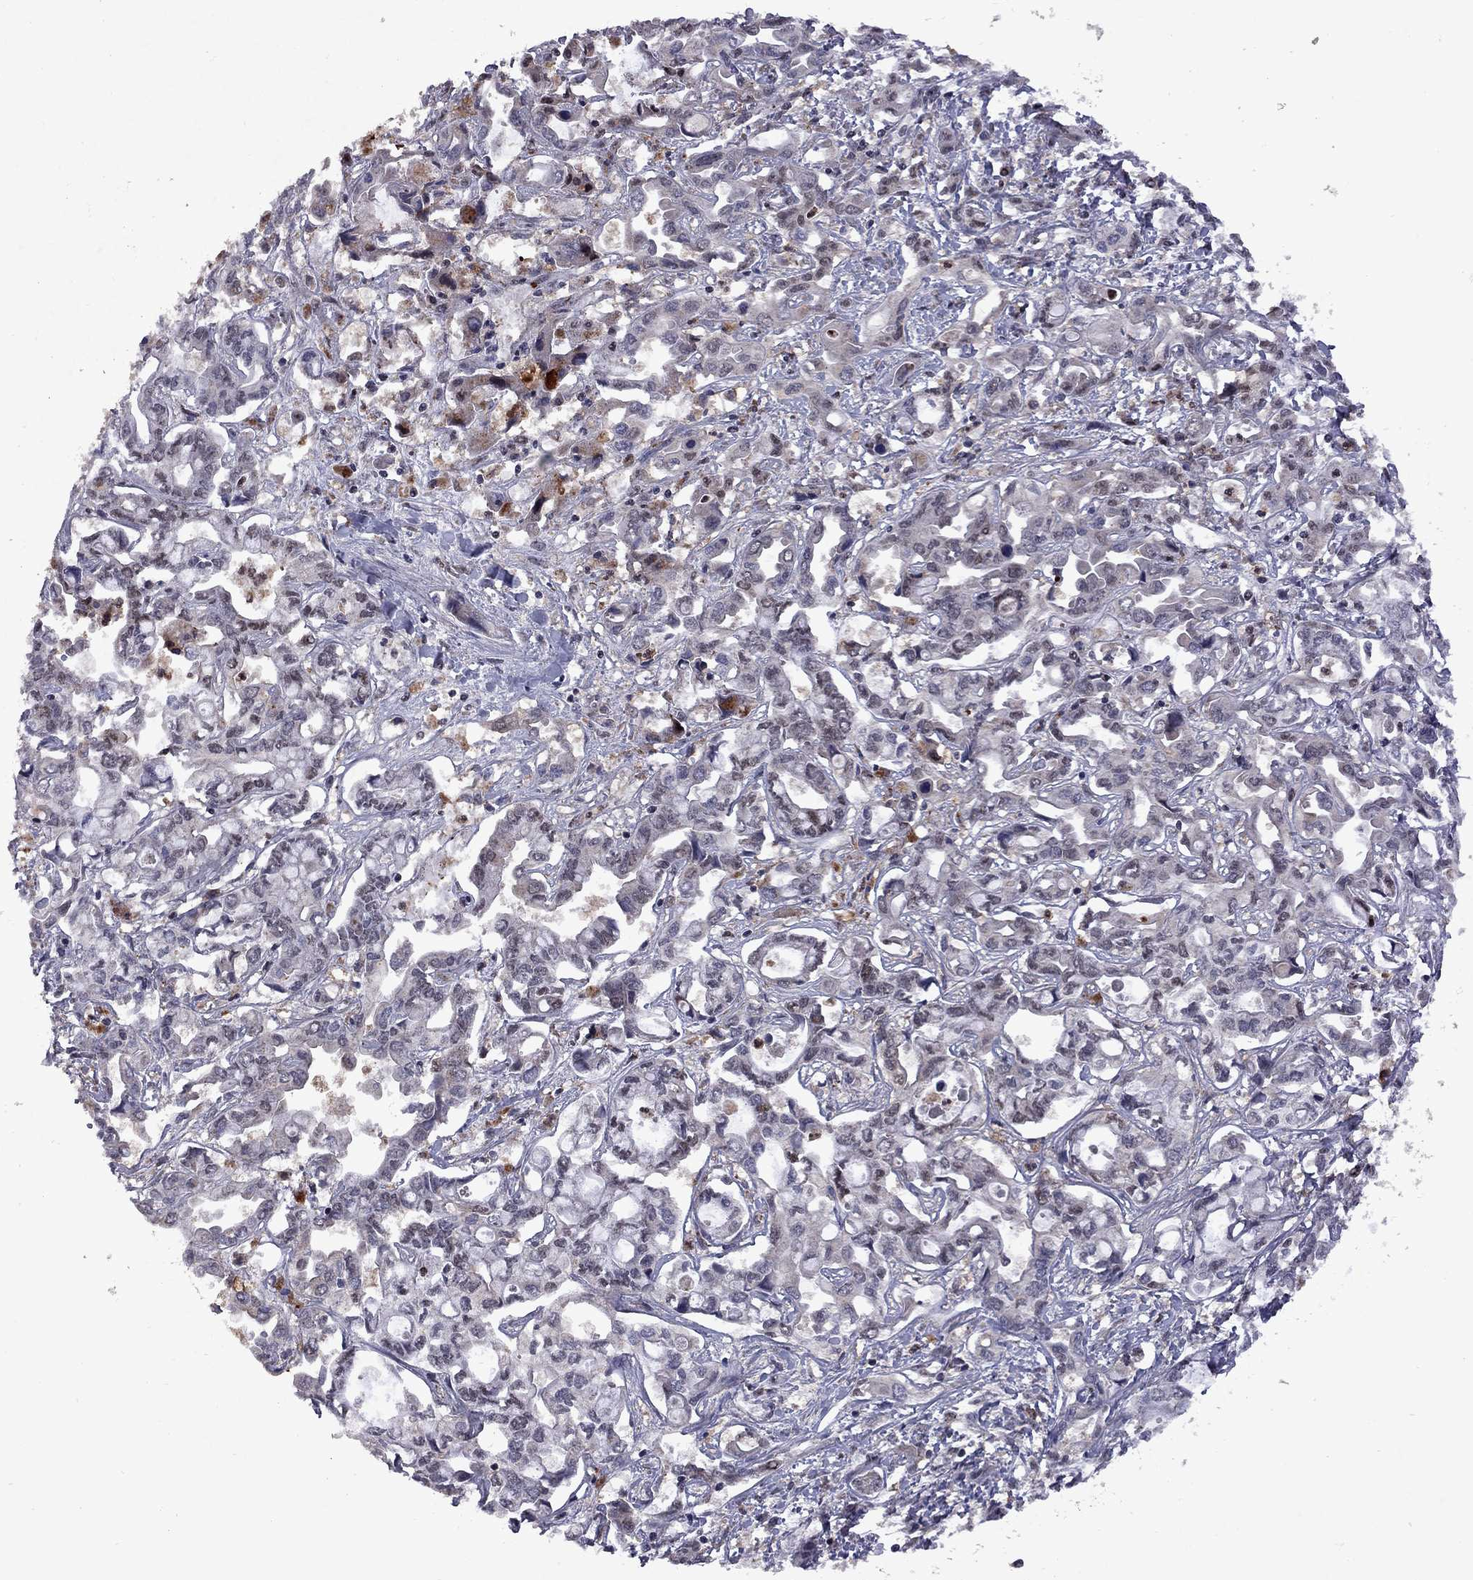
{"staining": {"intensity": "negative", "quantity": "none", "location": "none"}, "tissue": "liver cancer", "cell_type": "Tumor cells", "image_type": "cancer", "snomed": [{"axis": "morphology", "description": "Cholangiocarcinoma"}, {"axis": "topography", "description": "Liver"}], "caption": "This is an IHC photomicrograph of human liver cancer (cholangiocarcinoma). There is no positivity in tumor cells.", "gene": "IPP", "patient": {"sex": "female", "age": 64}}